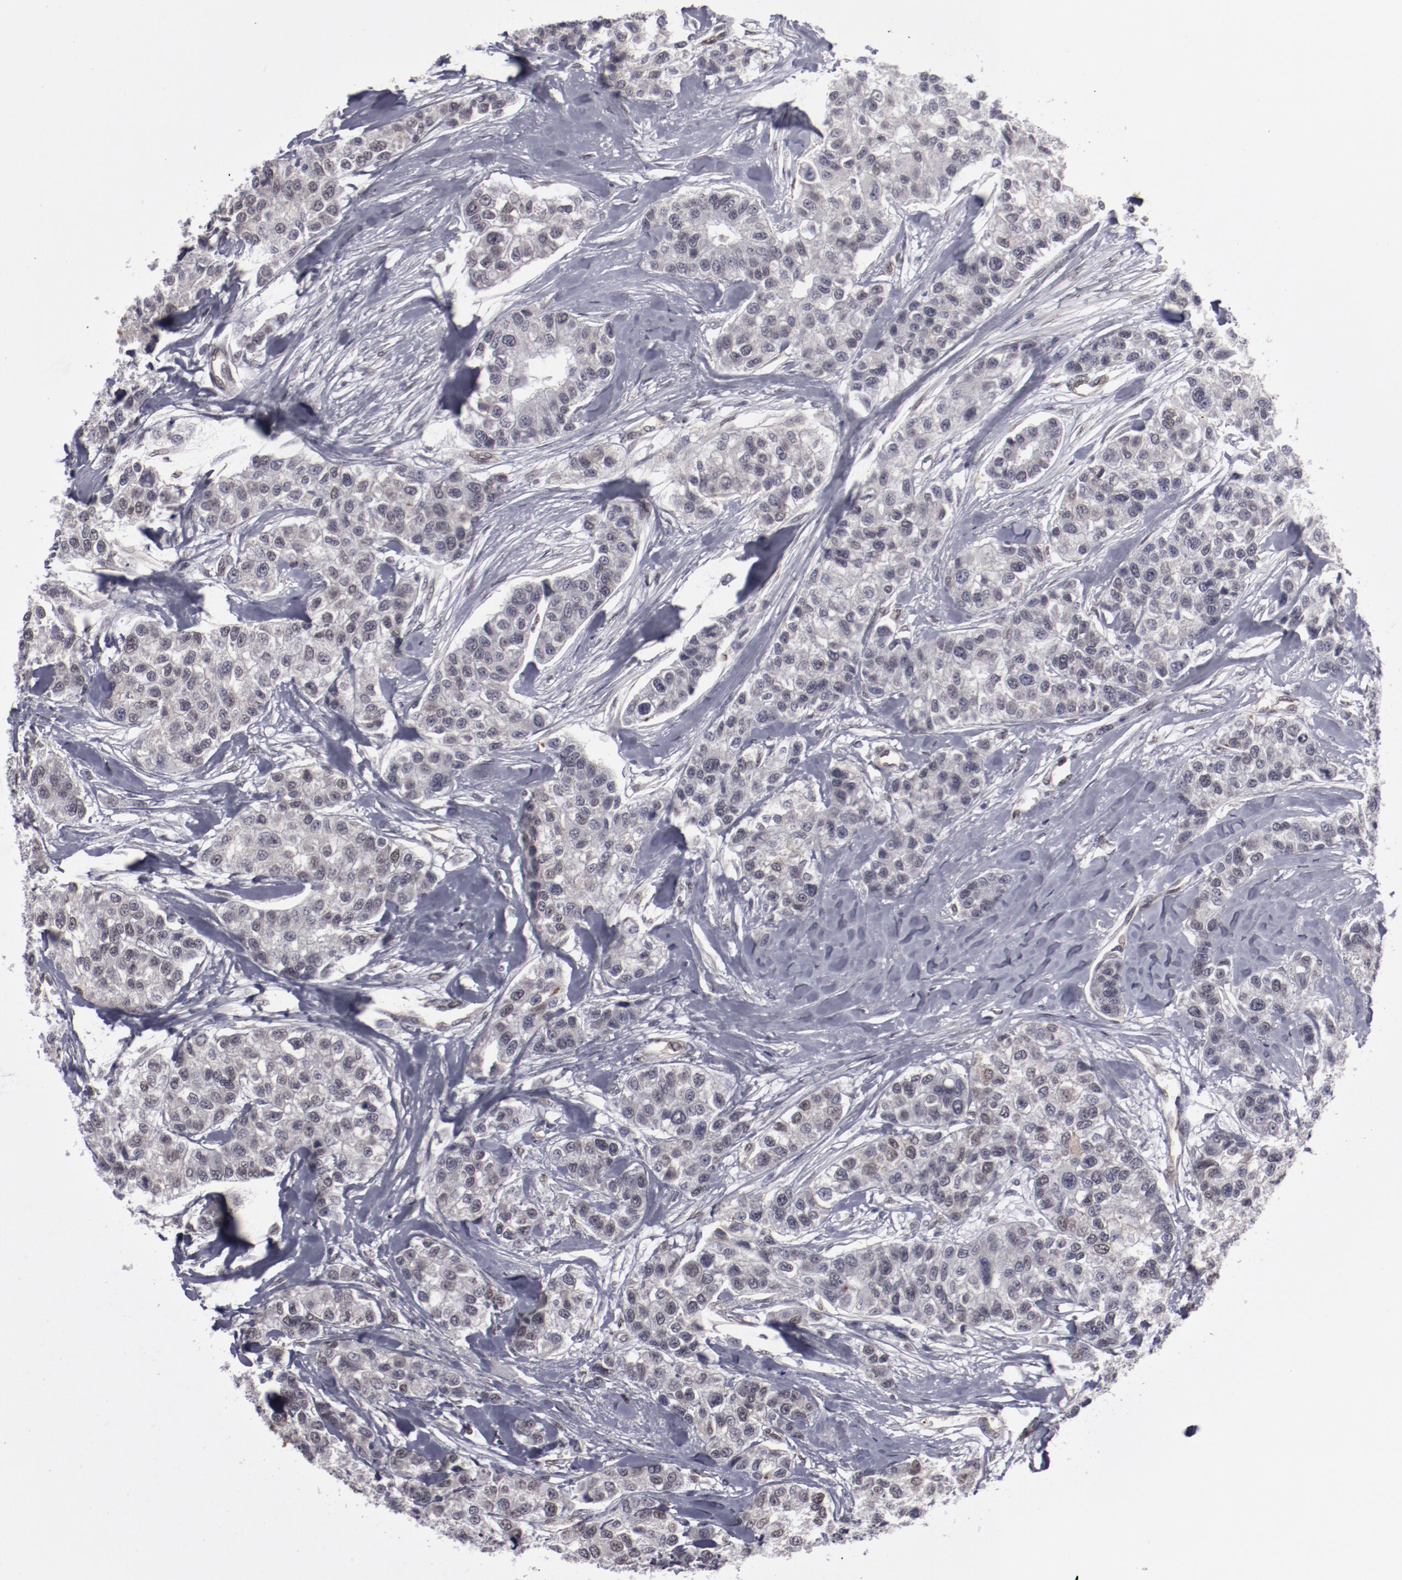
{"staining": {"intensity": "negative", "quantity": "none", "location": "none"}, "tissue": "breast cancer", "cell_type": "Tumor cells", "image_type": "cancer", "snomed": [{"axis": "morphology", "description": "Duct carcinoma"}, {"axis": "topography", "description": "Breast"}], "caption": "There is no significant staining in tumor cells of breast intraductal carcinoma.", "gene": "LEF1", "patient": {"sex": "female", "age": 51}}